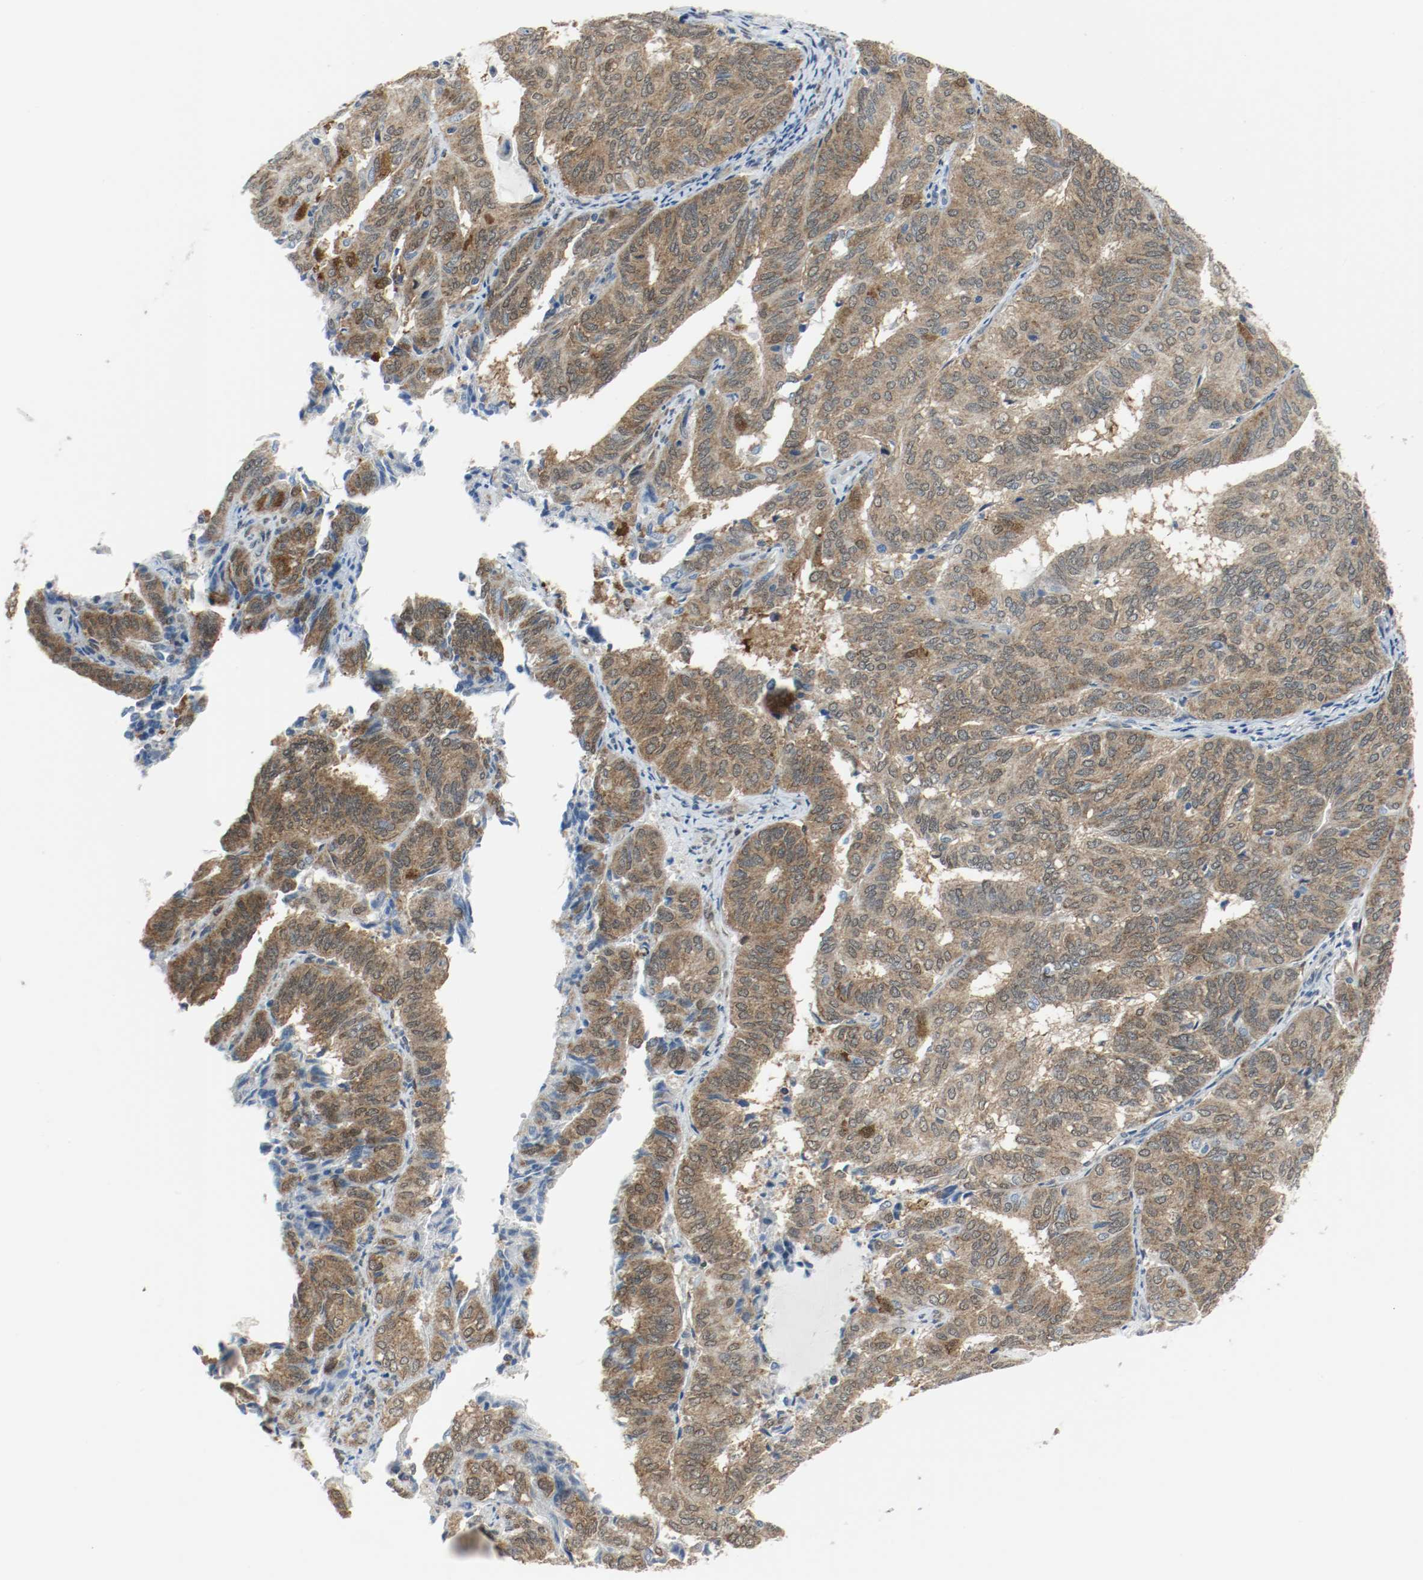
{"staining": {"intensity": "moderate", "quantity": ">75%", "location": "cytoplasmic/membranous,nuclear"}, "tissue": "endometrial cancer", "cell_type": "Tumor cells", "image_type": "cancer", "snomed": [{"axis": "morphology", "description": "Adenocarcinoma, NOS"}, {"axis": "topography", "description": "Uterus"}], "caption": "Endometrial adenocarcinoma stained with DAB (3,3'-diaminobenzidine) immunohistochemistry (IHC) displays medium levels of moderate cytoplasmic/membranous and nuclear positivity in about >75% of tumor cells.", "gene": "PPME1", "patient": {"sex": "female", "age": 60}}